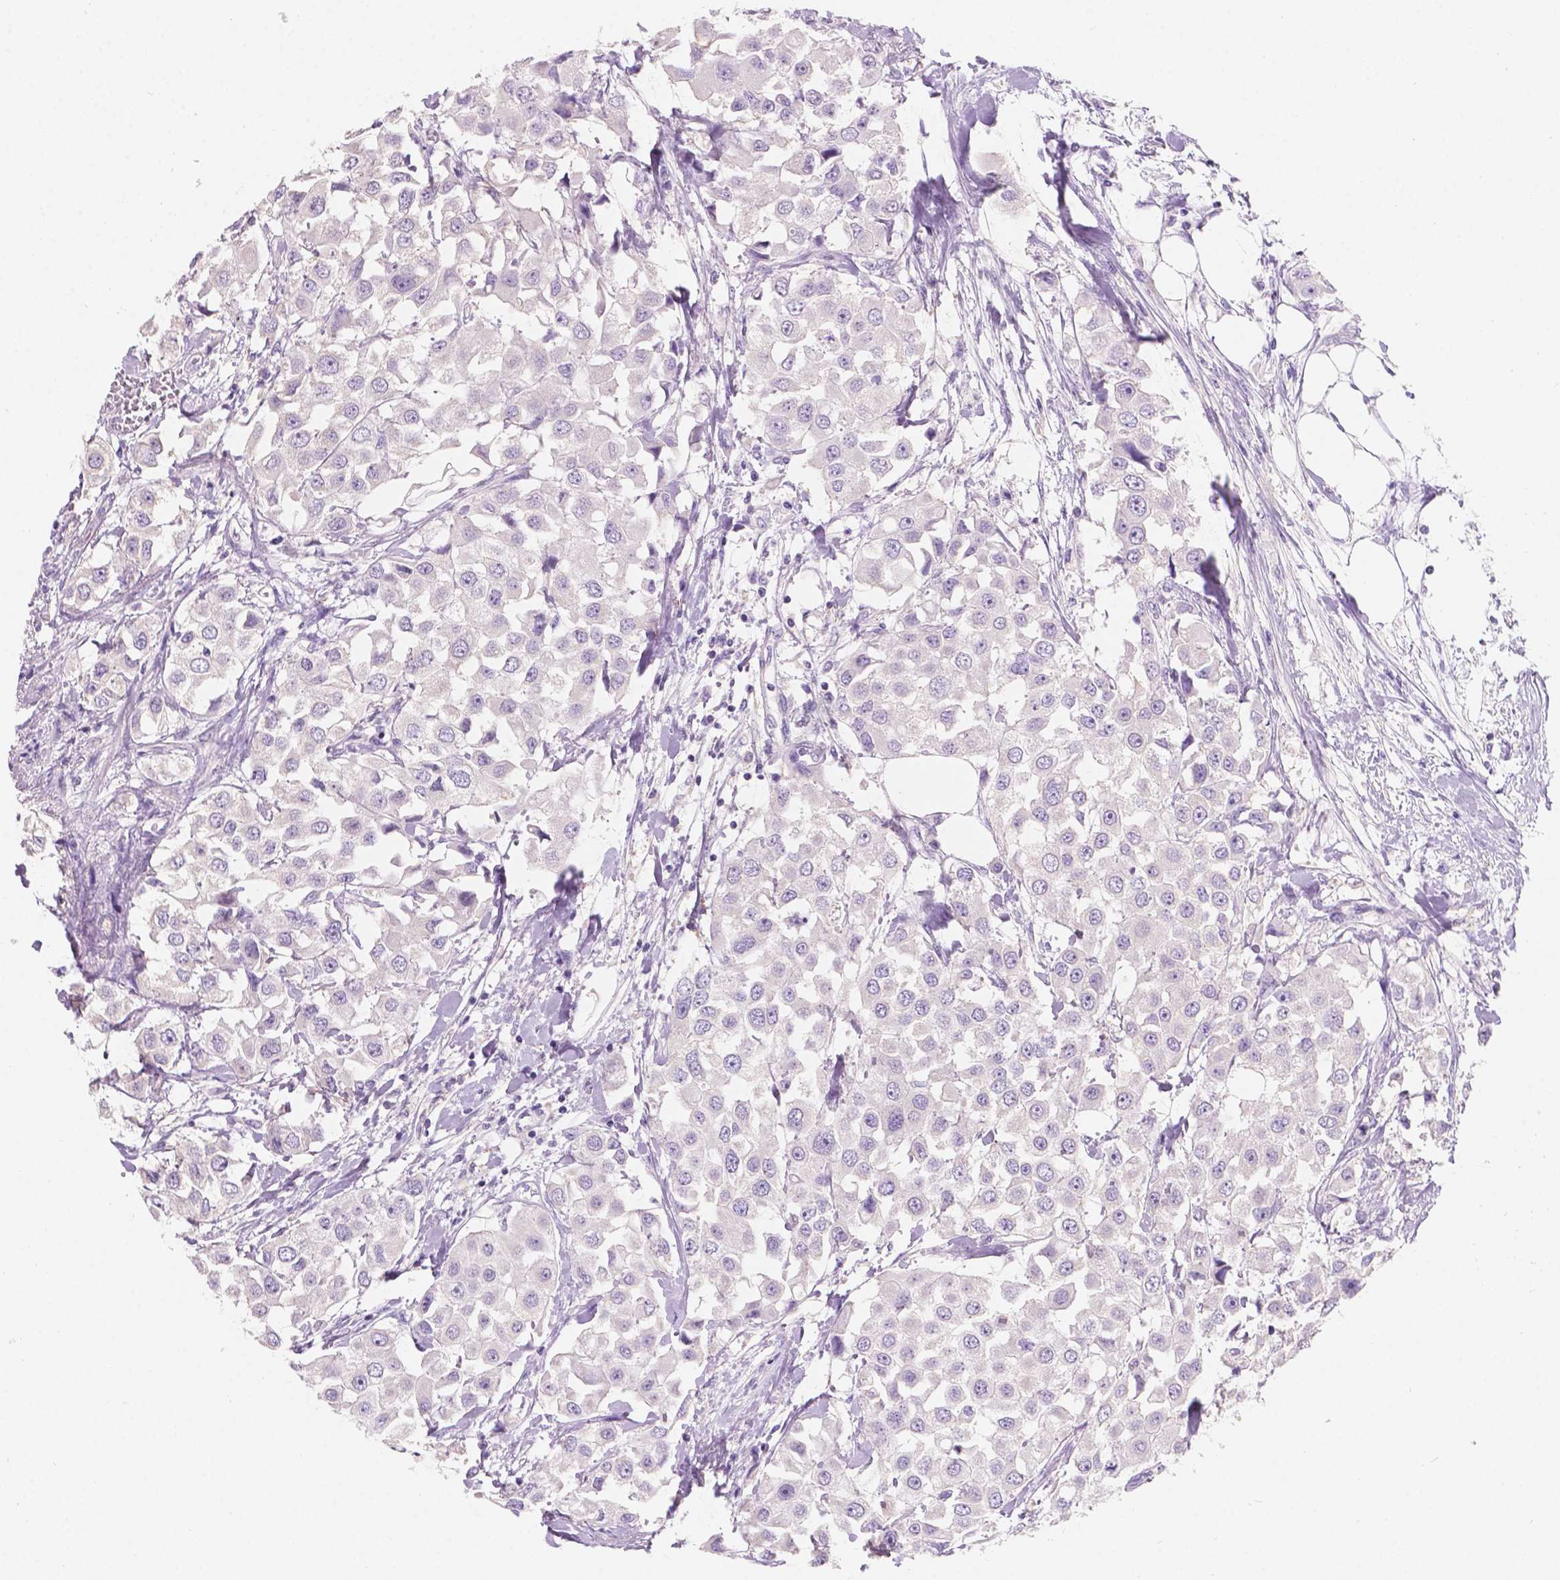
{"staining": {"intensity": "negative", "quantity": "none", "location": "none"}, "tissue": "urothelial cancer", "cell_type": "Tumor cells", "image_type": "cancer", "snomed": [{"axis": "morphology", "description": "Urothelial carcinoma, High grade"}, {"axis": "topography", "description": "Urinary bladder"}], "caption": "Tumor cells show no significant staining in urothelial cancer.", "gene": "SBSN", "patient": {"sex": "female", "age": 64}}